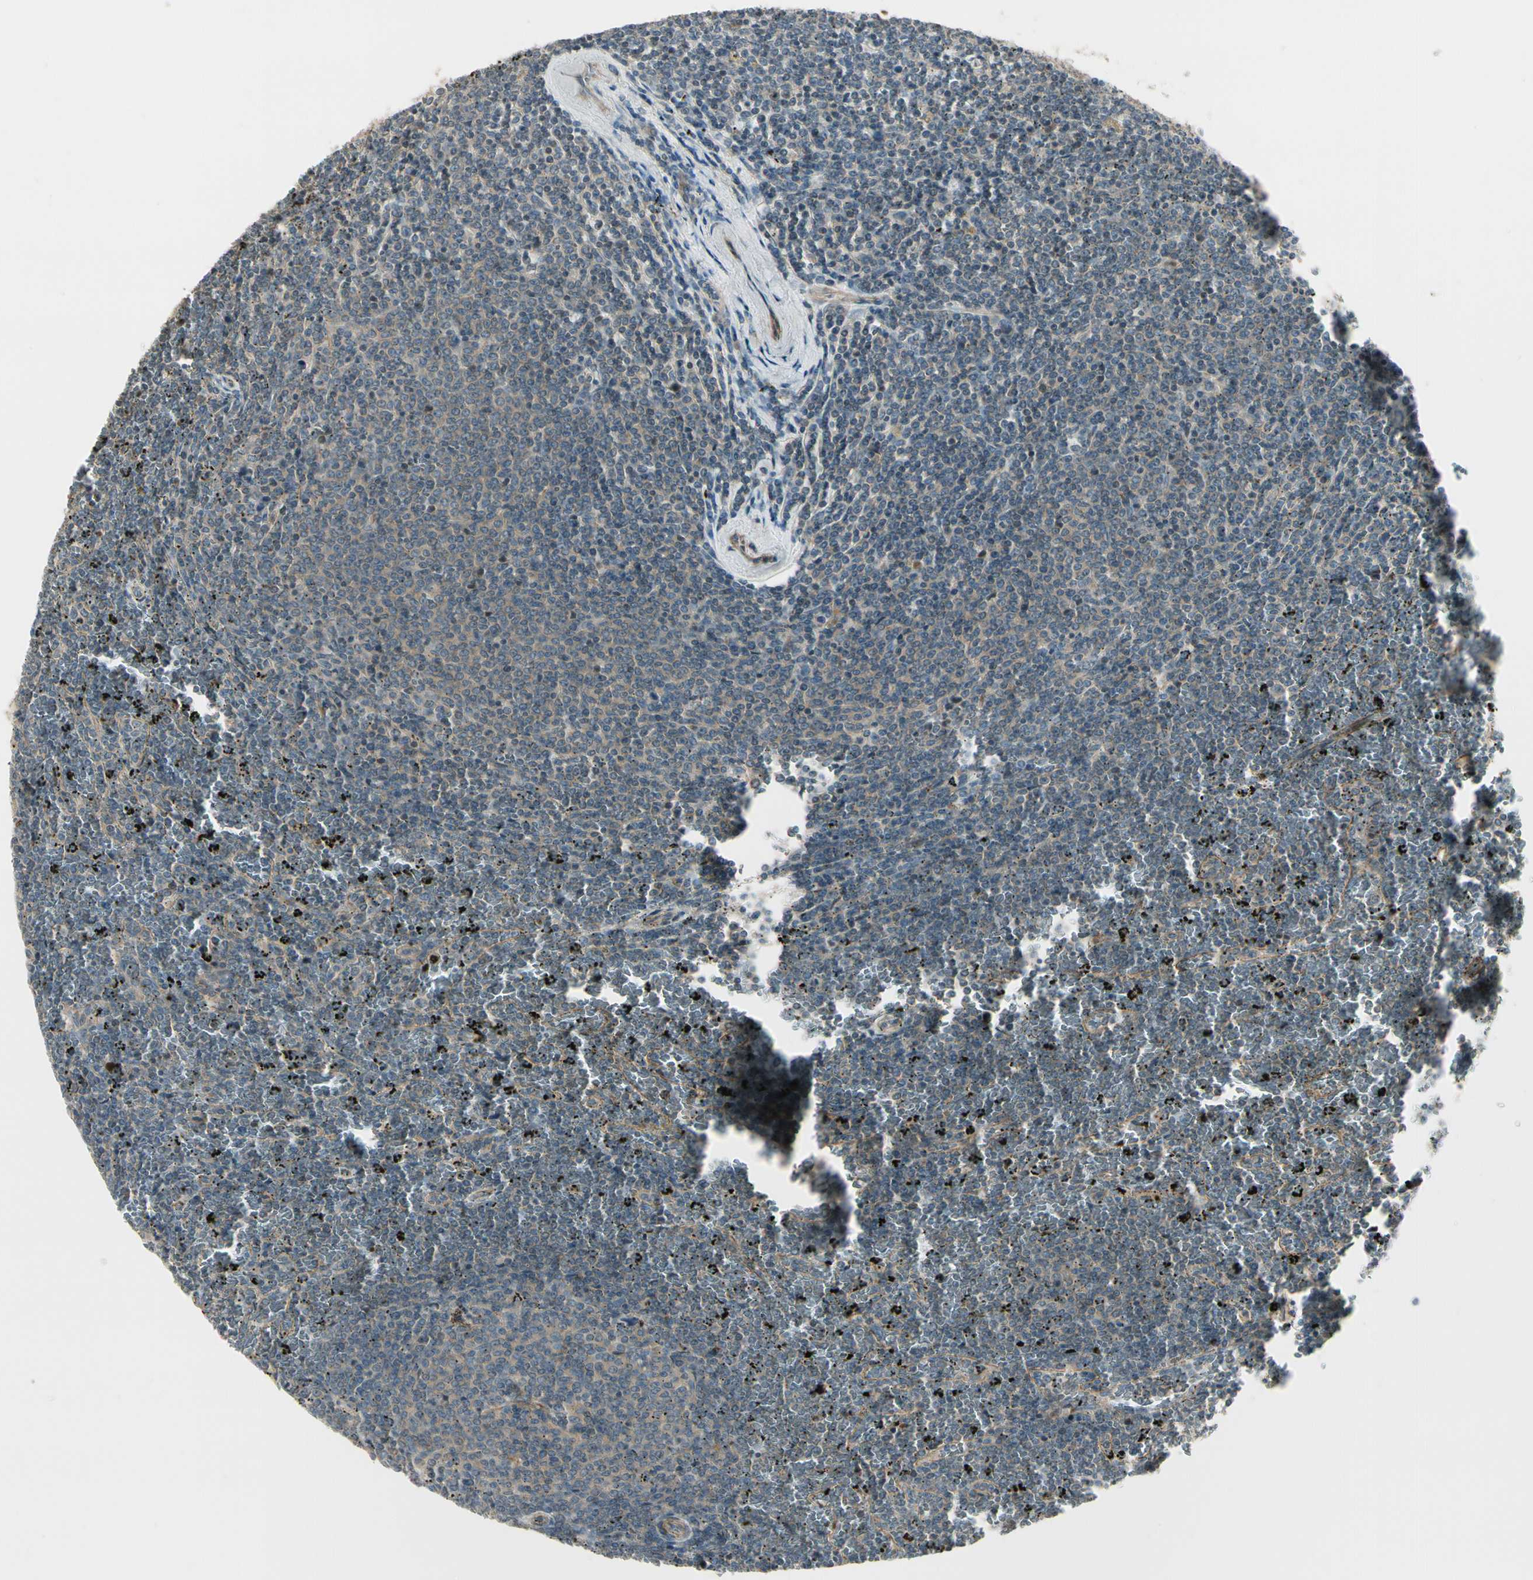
{"staining": {"intensity": "weak", "quantity": ">75%", "location": "cytoplasmic/membranous"}, "tissue": "lymphoma", "cell_type": "Tumor cells", "image_type": "cancer", "snomed": [{"axis": "morphology", "description": "Malignant lymphoma, non-Hodgkin's type, Low grade"}, {"axis": "topography", "description": "Spleen"}], "caption": "Low-grade malignant lymphoma, non-Hodgkin's type tissue shows weak cytoplasmic/membranous positivity in approximately >75% of tumor cells", "gene": "PPP3CB", "patient": {"sex": "female", "age": 77}}